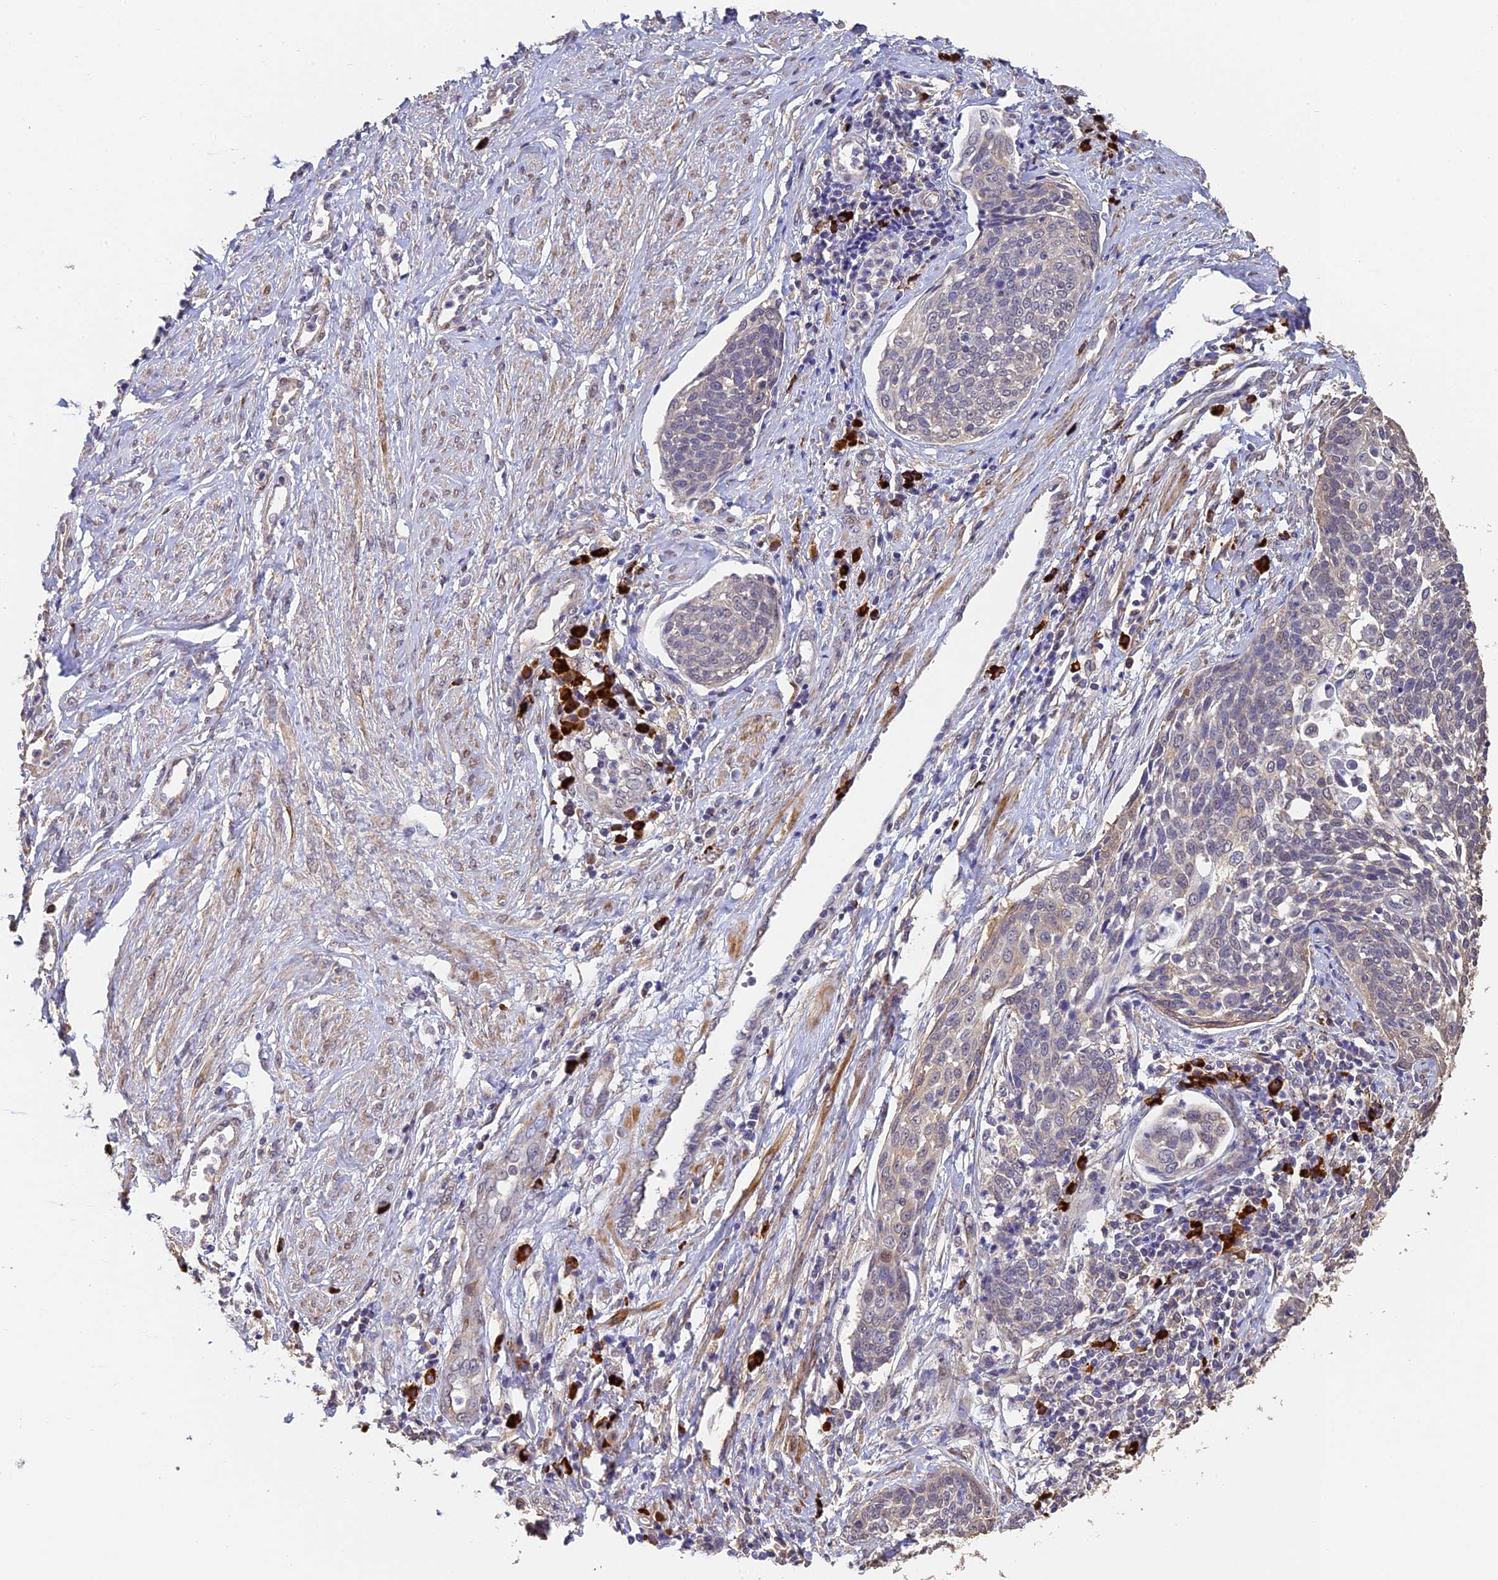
{"staining": {"intensity": "negative", "quantity": "none", "location": "none"}, "tissue": "cervical cancer", "cell_type": "Tumor cells", "image_type": "cancer", "snomed": [{"axis": "morphology", "description": "Squamous cell carcinoma, NOS"}, {"axis": "topography", "description": "Cervix"}], "caption": "Tumor cells are negative for protein expression in human cervical cancer.", "gene": "SLC11A1", "patient": {"sex": "female", "age": 34}}